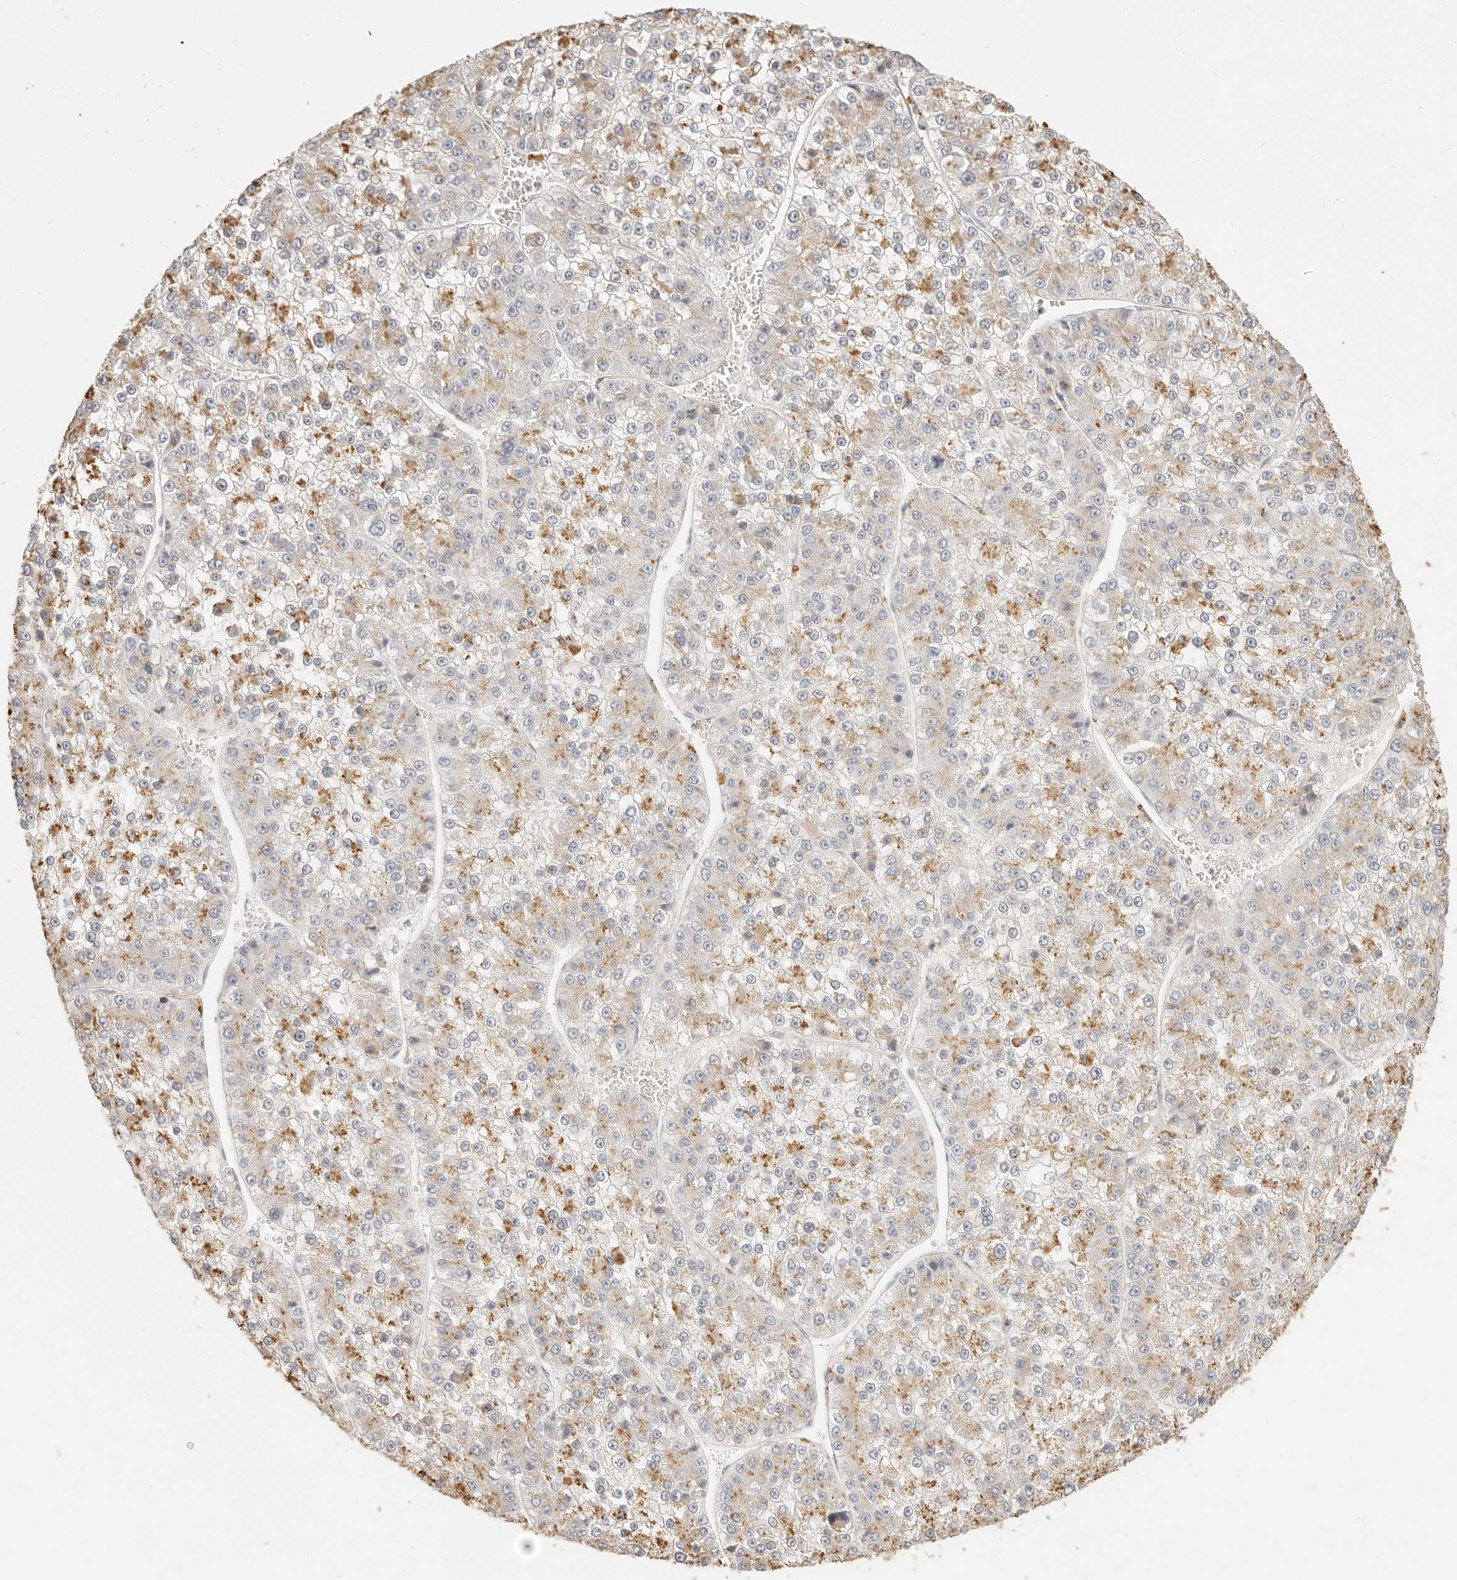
{"staining": {"intensity": "moderate", "quantity": "25%-75%", "location": "cytoplasmic/membranous"}, "tissue": "liver cancer", "cell_type": "Tumor cells", "image_type": "cancer", "snomed": [{"axis": "morphology", "description": "Carcinoma, Hepatocellular, NOS"}, {"axis": "topography", "description": "Liver"}], "caption": "Moderate cytoplasmic/membranous staining for a protein is identified in about 25%-75% of tumor cells of liver hepatocellular carcinoma using immunohistochemistry.", "gene": "CNMD", "patient": {"sex": "female", "age": 73}}